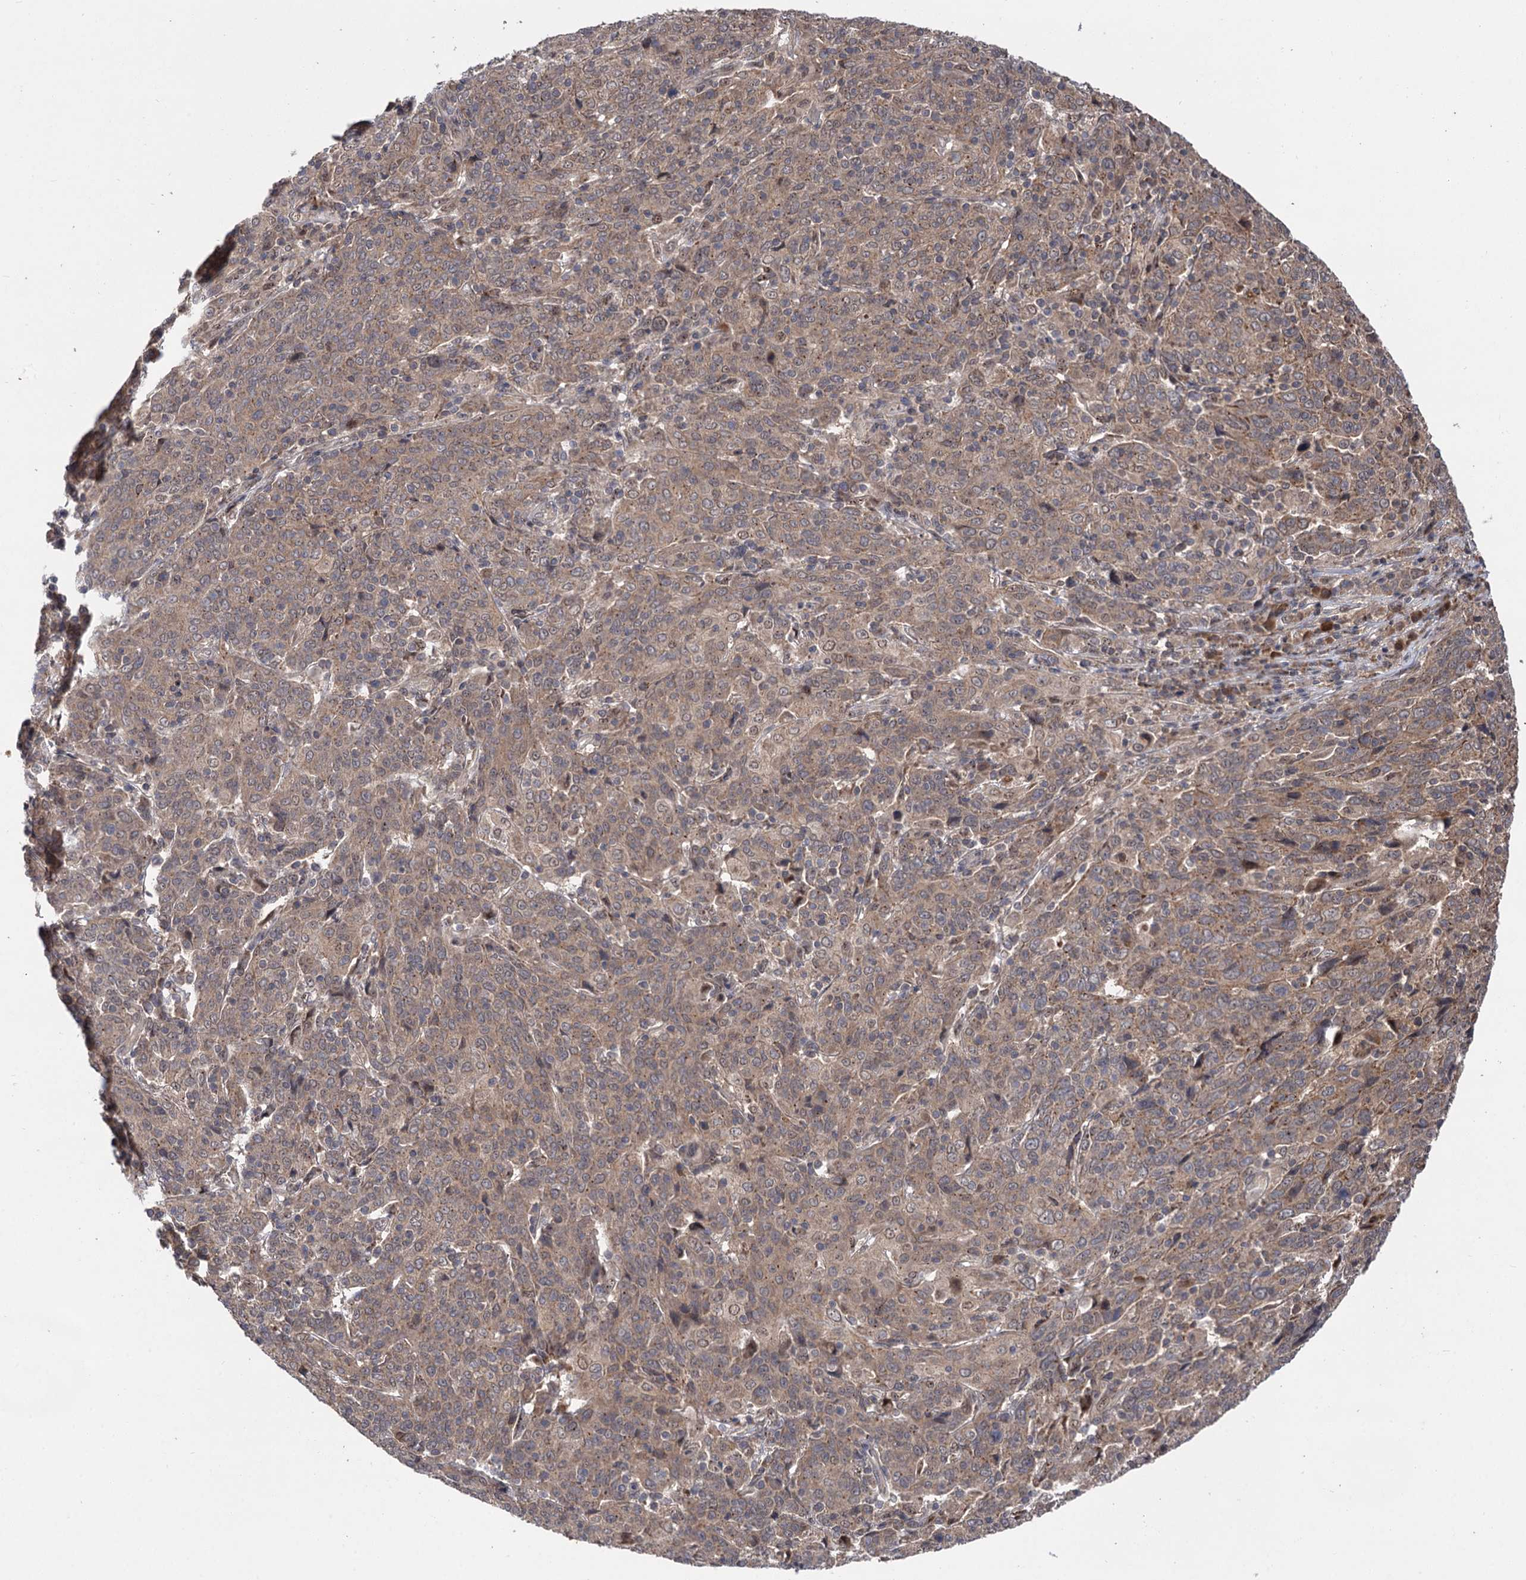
{"staining": {"intensity": "weak", "quantity": ">75%", "location": "cytoplasmic/membranous"}, "tissue": "cervical cancer", "cell_type": "Tumor cells", "image_type": "cancer", "snomed": [{"axis": "morphology", "description": "Squamous cell carcinoma, NOS"}, {"axis": "topography", "description": "Cervix"}], "caption": "DAB (3,3'-diaminobenzidine) immunohistochemical staining of human cervical cancer (squamous cell carcinoma) displays weak cytoplasmic/membranous protein staining in approximately >75% of tumor cells. Using DAB (brown) and hematoxylin (blue) stains, captured at high magnification using brightfield microscopy.", "gene": "FBXW8", "patient": {"sex": "female", "age": 67}}